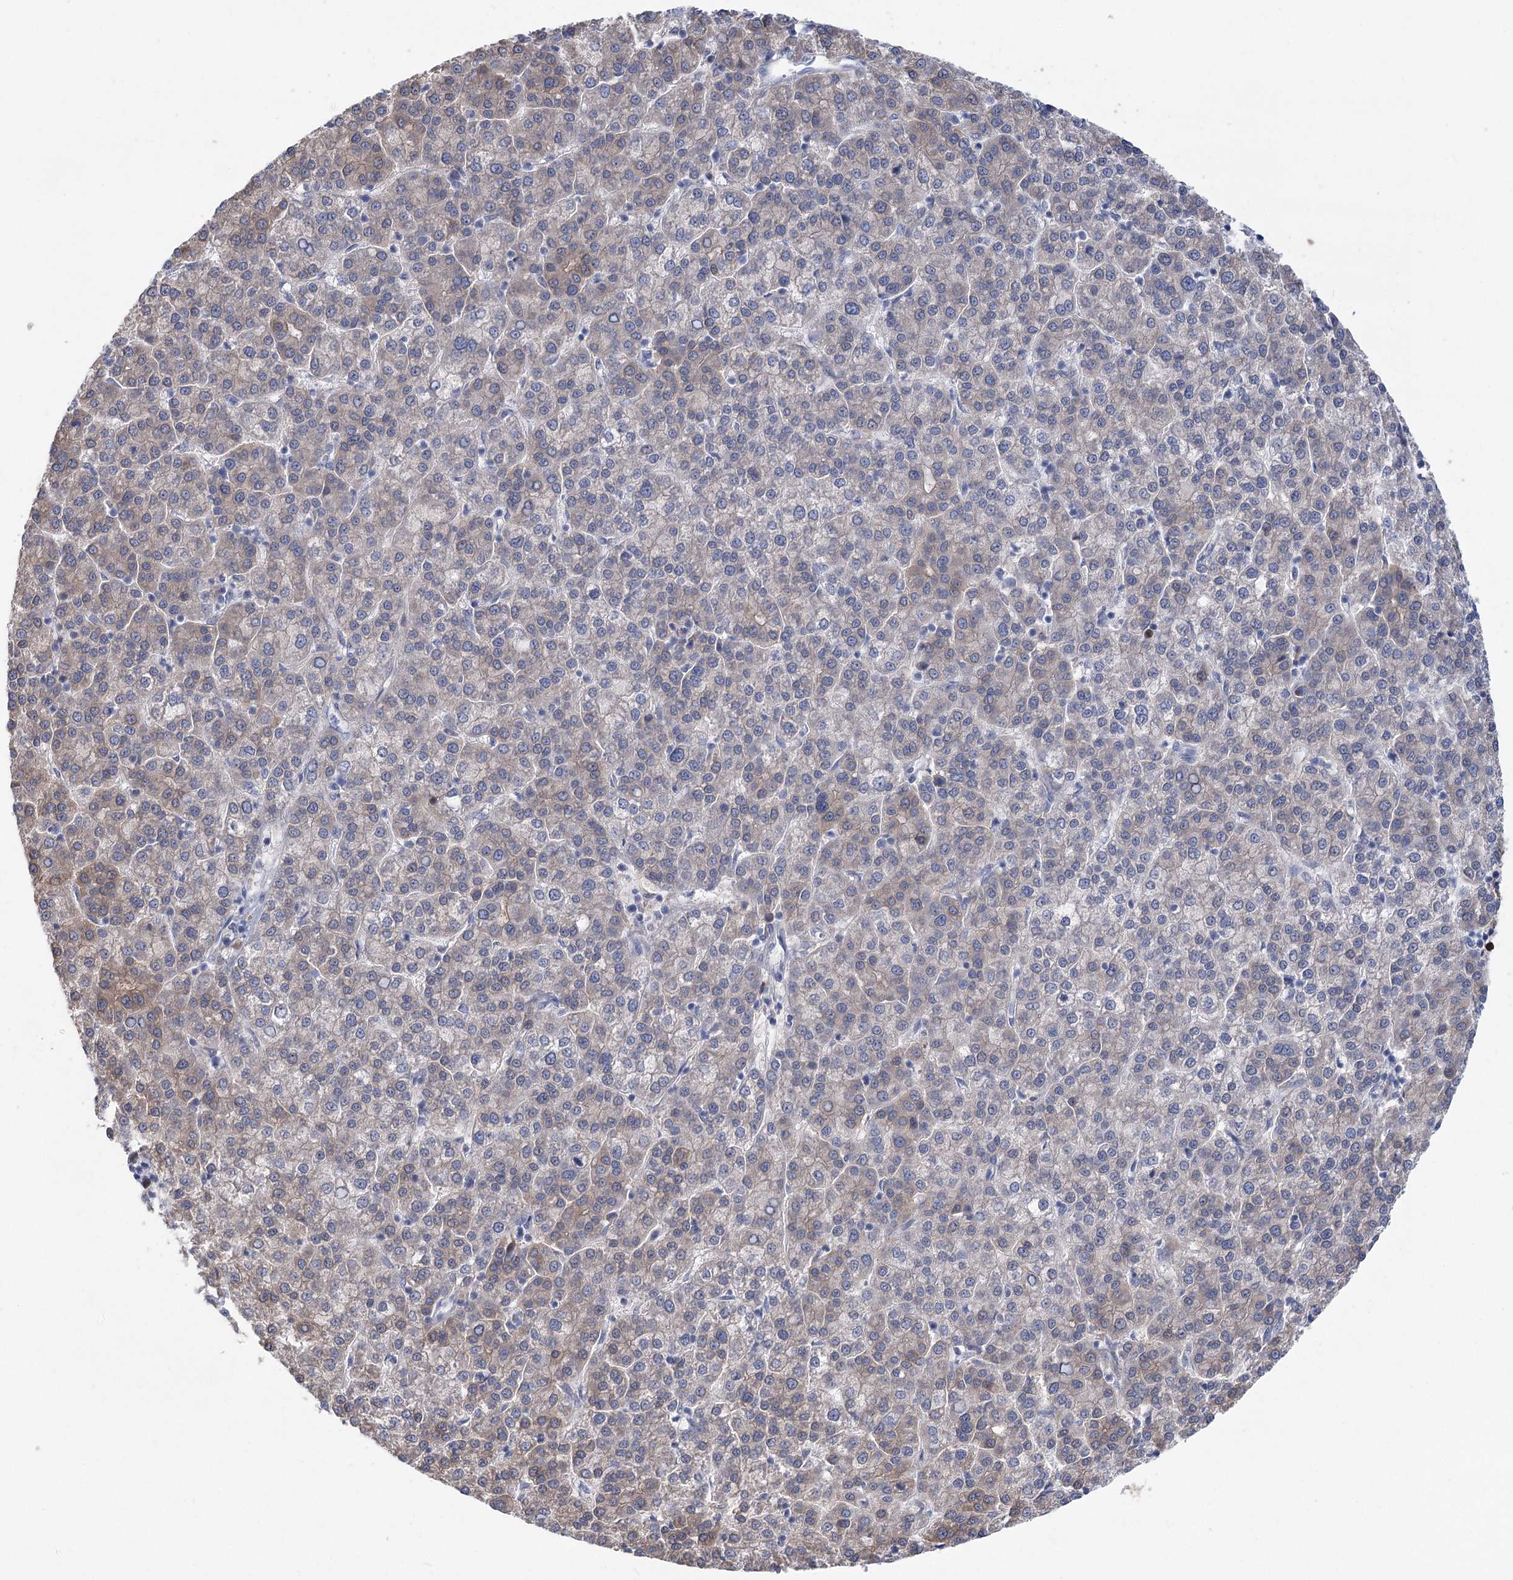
{"staining": {"intensity": "weak", "quantity": "<25%", "location": "cytoplasmic/membranous"}, "tissue": "liver cancer", "cell_type": "Tumor cells", "image_type": "cancer", "snomed": [{"axis": "morphology", "description": "Carcinoma, Hepatocellular, NOS"}, {"axis": "topography", "description": "Liver"}], "caption": "IHC photomicrograph of neoplastic tissue: human hepatocellular carcinoma (liver) stained with DAB (3,3'-diaminobenzidine) exhibits no significant protein expression in tumor cells.", "gene": "METTL24", "patient": {"sex": "female", "age": 58}}